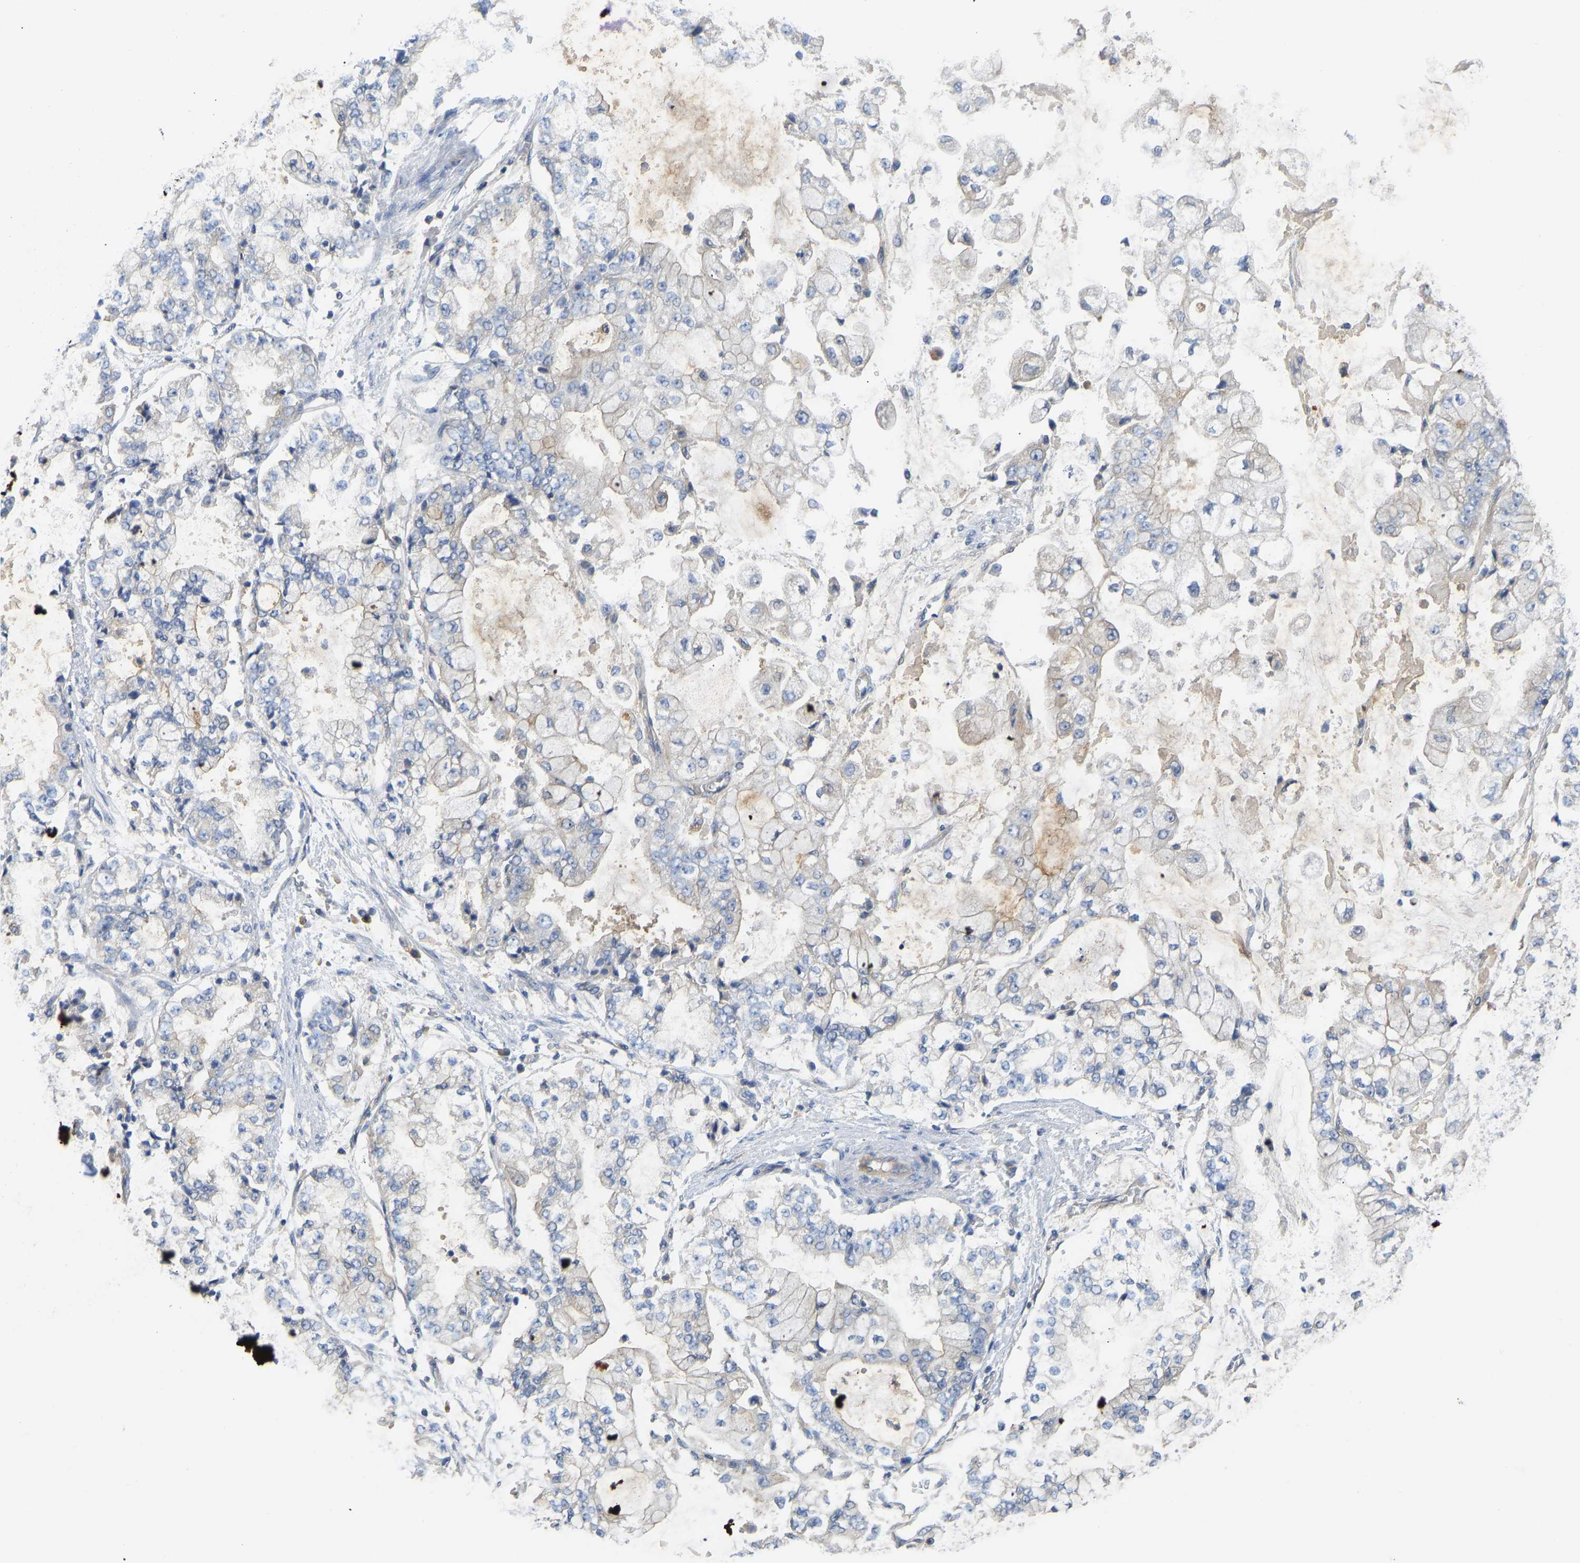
{"staining": {"intensity": "negative", "quantity": "none", "location": "none"}, "tissue": "stomach cancer", "cell_type": "Tumor cells", "image_type": "cancer", "snomed": [{"axis": "morphology", "description": "Adenocarcinoma, NOS"}, {"axis": "topography", "description": "Stomach"}], "caption": "The histopathology image exhibits no significant staining in tumor cells of stomach cancer.", "gene": "PPP3CA", "patient": {"sex": "male", "age": 76}}